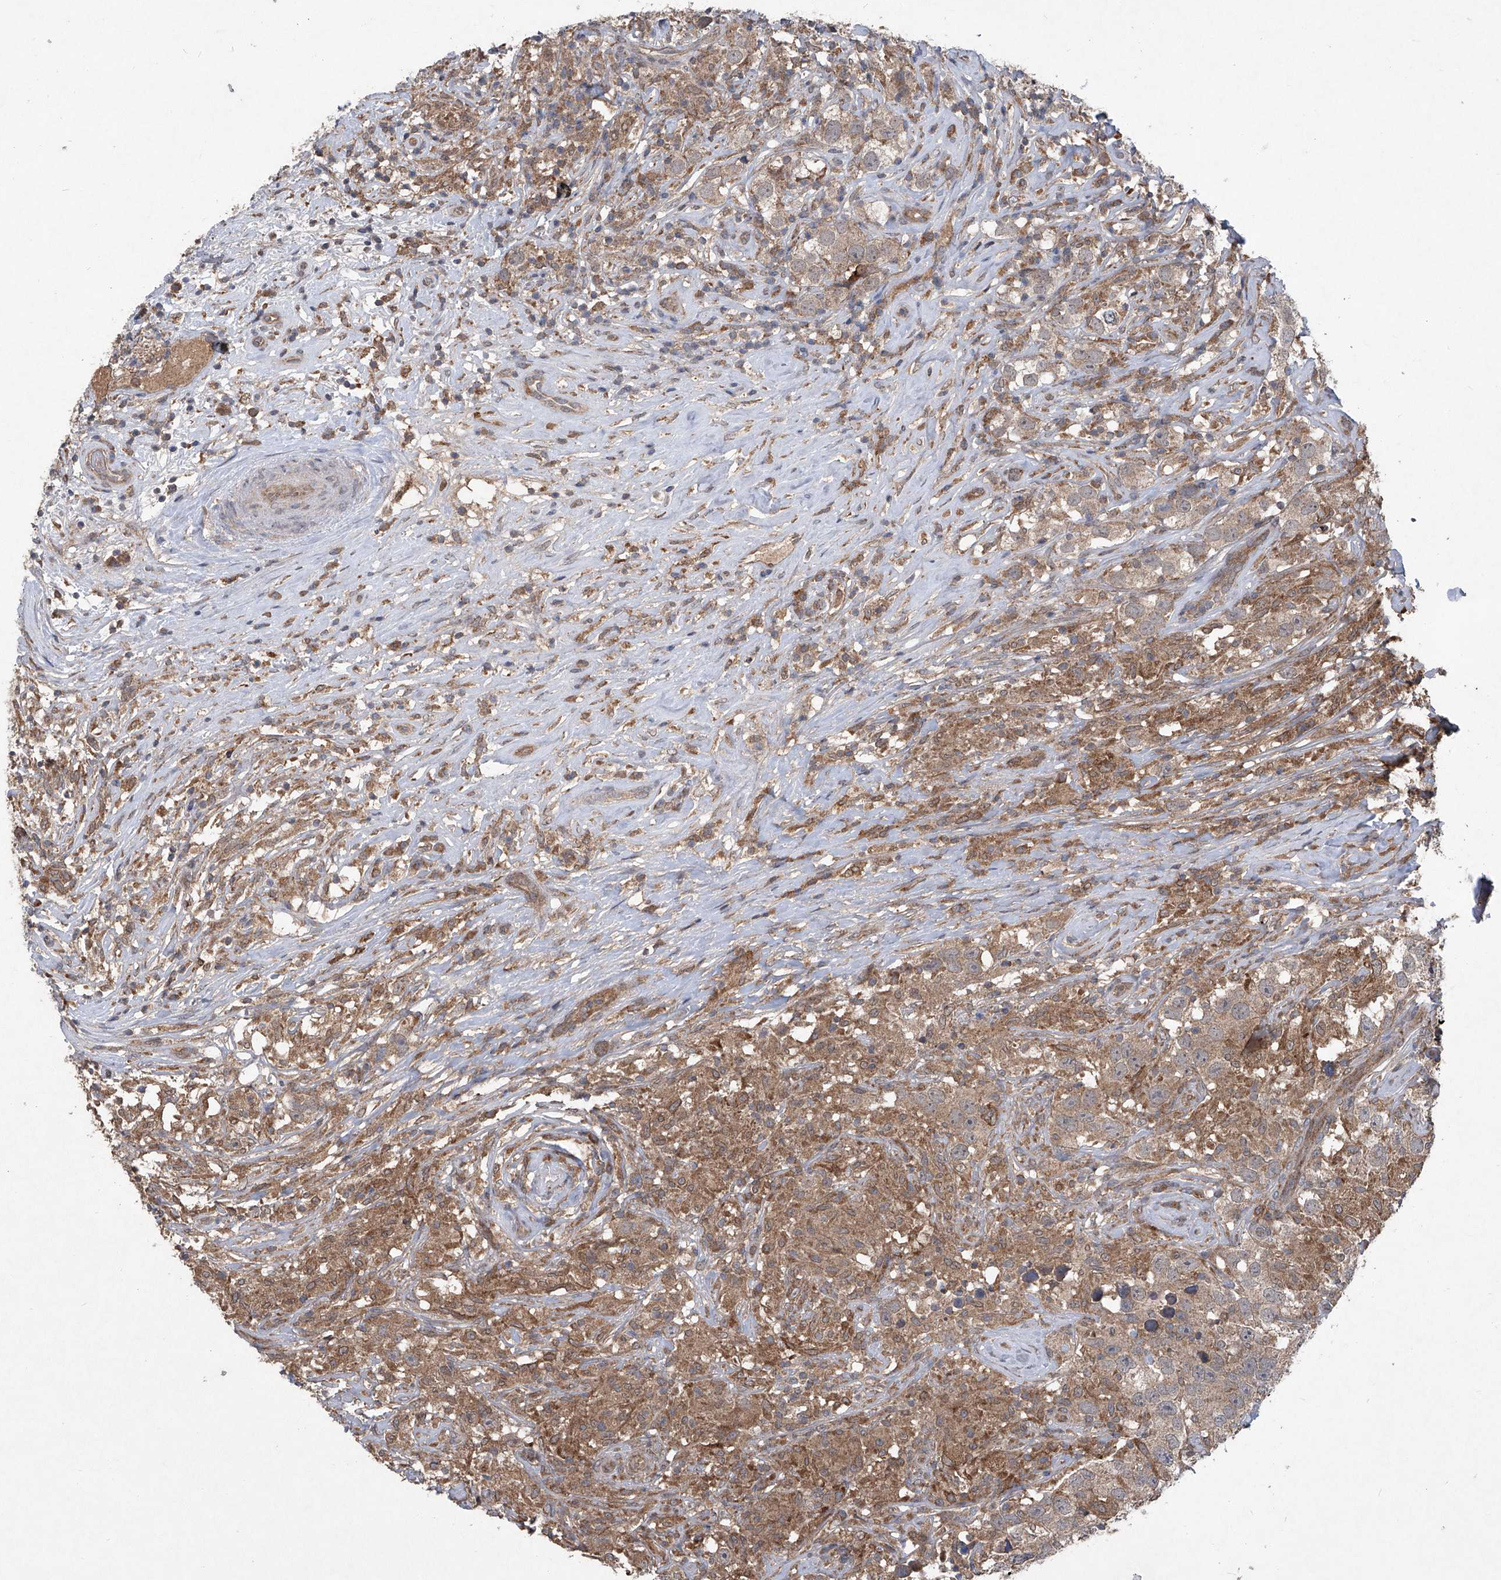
{"staining": {"intensity": "moderate", "quantity": ">75%", "location": "cytoplasmic/membranous"}, "tissue": "testis cancer", "cell_type": "Tumor cells", "image_type": "cancer", "snomed": [{"axis": "morphology", "description": "Seminoma, NOS"}, {"axis": "topography", "description": "Testis"}], "caption": "This is an image of immunohistochemistry staining of testis seminoma, which shows moderate staining in the cytoplasmic/membranous of tumor cells.", "gene": "SUMF2", "patient": {"sex": "male", "age": 49}}